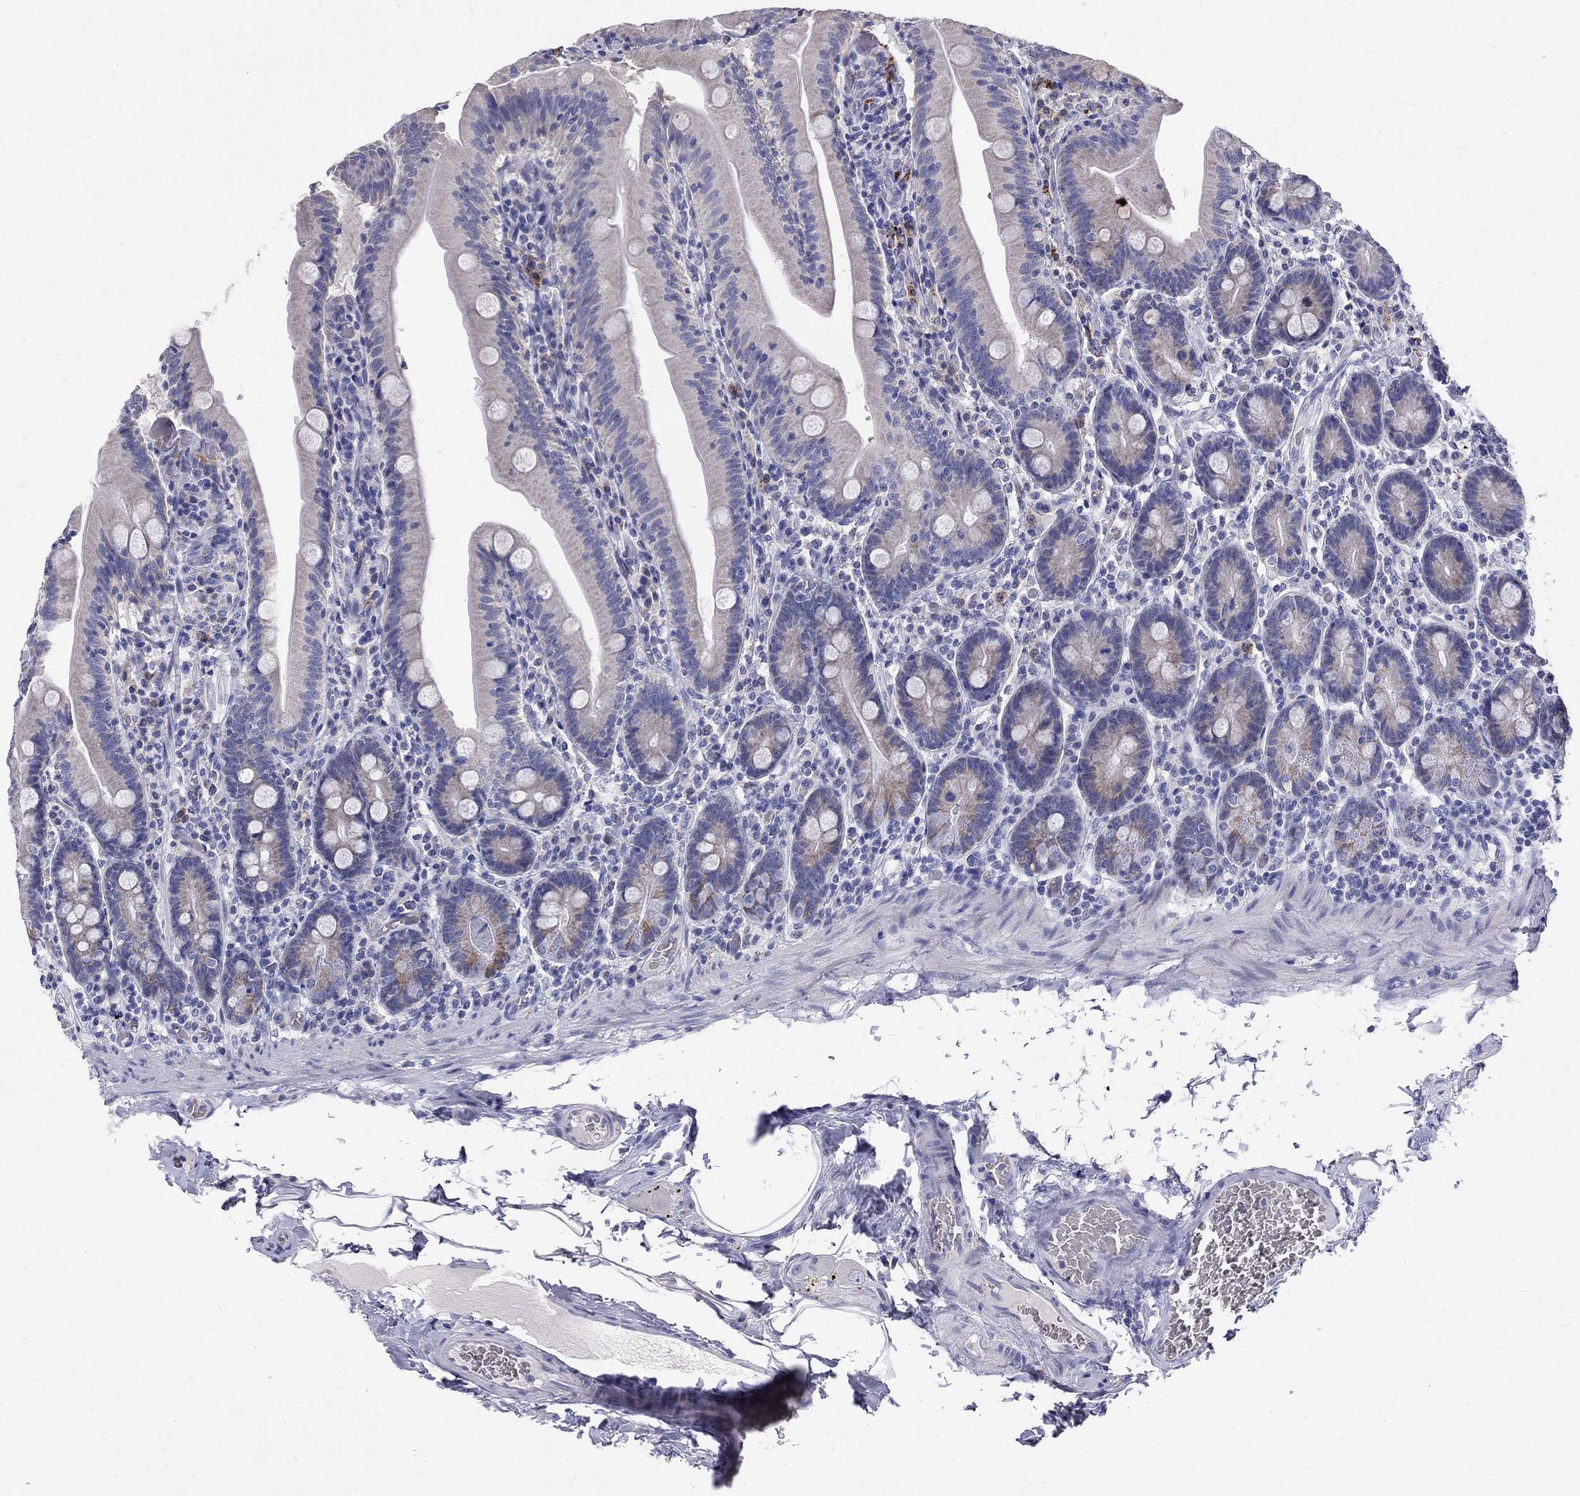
{"staining": {"intensity": "negative", "quantity": "none", "location": "none"}, "tissue": "small intestine", "cell_type": "Glandular cells", "image_type": "normal", "snomed": [{"axis": "morphology", "description": "Normal tissue, NOS"}, {"axis": "topography", "description": "Small intestine"}], "caption": "Immunohistochemistry image of normal small intestine stained for a protein (brown), which displays no positivity in glandular cells. (Stains: DAB immunohistochemistry (IHC) with hematoxylin counter stain, Microscopy: brightfield microscopy at high magnification).", "gene": "AGER", "patient": {"sex": "male", "age": 37}}